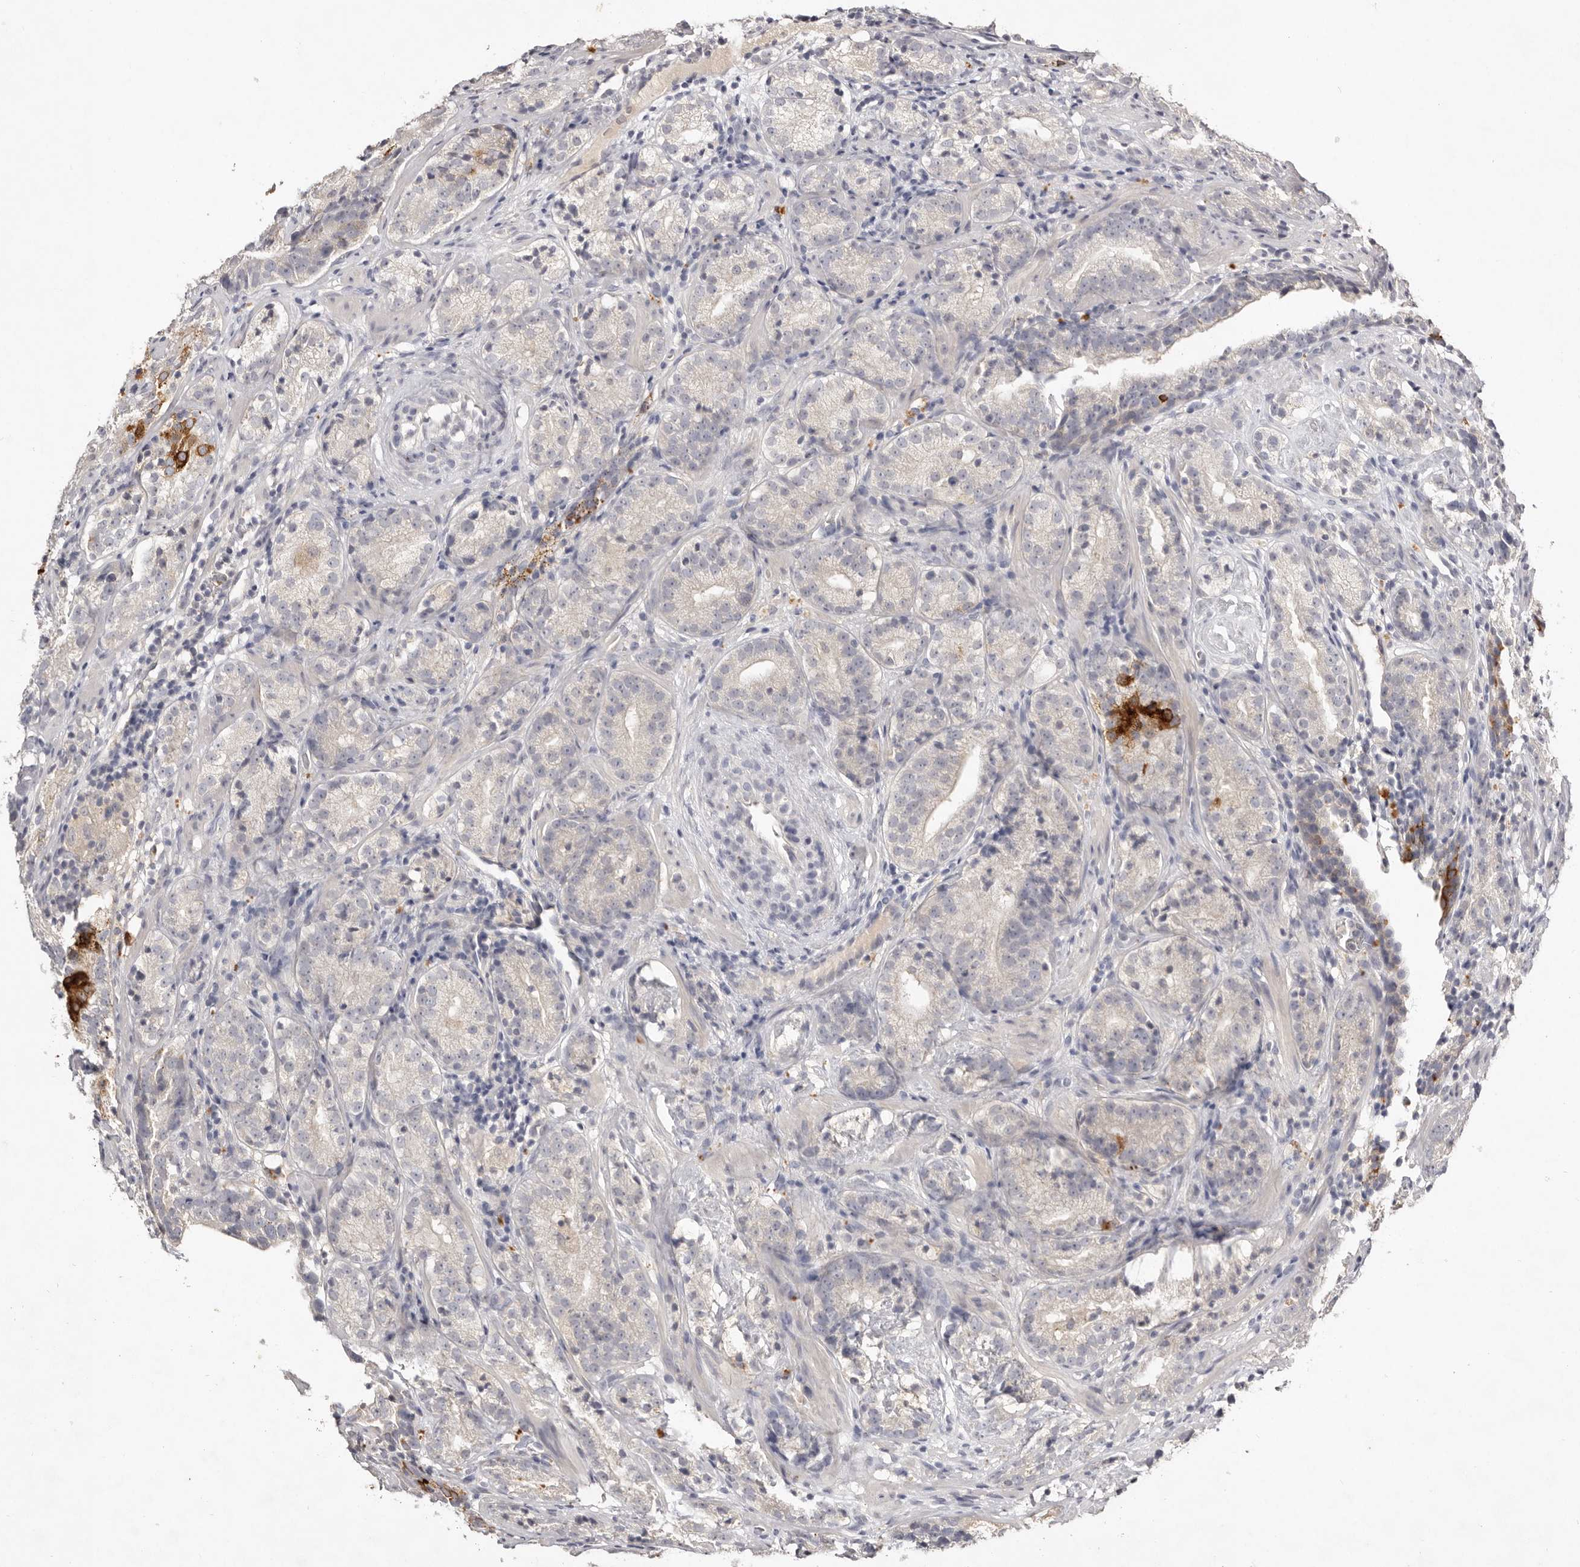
{"staining": {"intensity": "strong", "quantity": "<25%", "location": "cytoplasmic/membranous"}, "tissue": "prostate cancer", "cell_type": "Tumor cells", "image_type": "cancer", "snomed": [{"axis": "morphology", "description": "Adenocarcinoma, High grade"}, {"axis": "topography", "description": "Prostate"}], "caption": "Strong cytoplasmic/membranous staining for a protein is identified in approximately <25% of tumor cells of prostate adenocarcinoma (high-grade) using IHC.", "gene": "SCUBE2", "patient": {"sex": "male", "age": 56}}